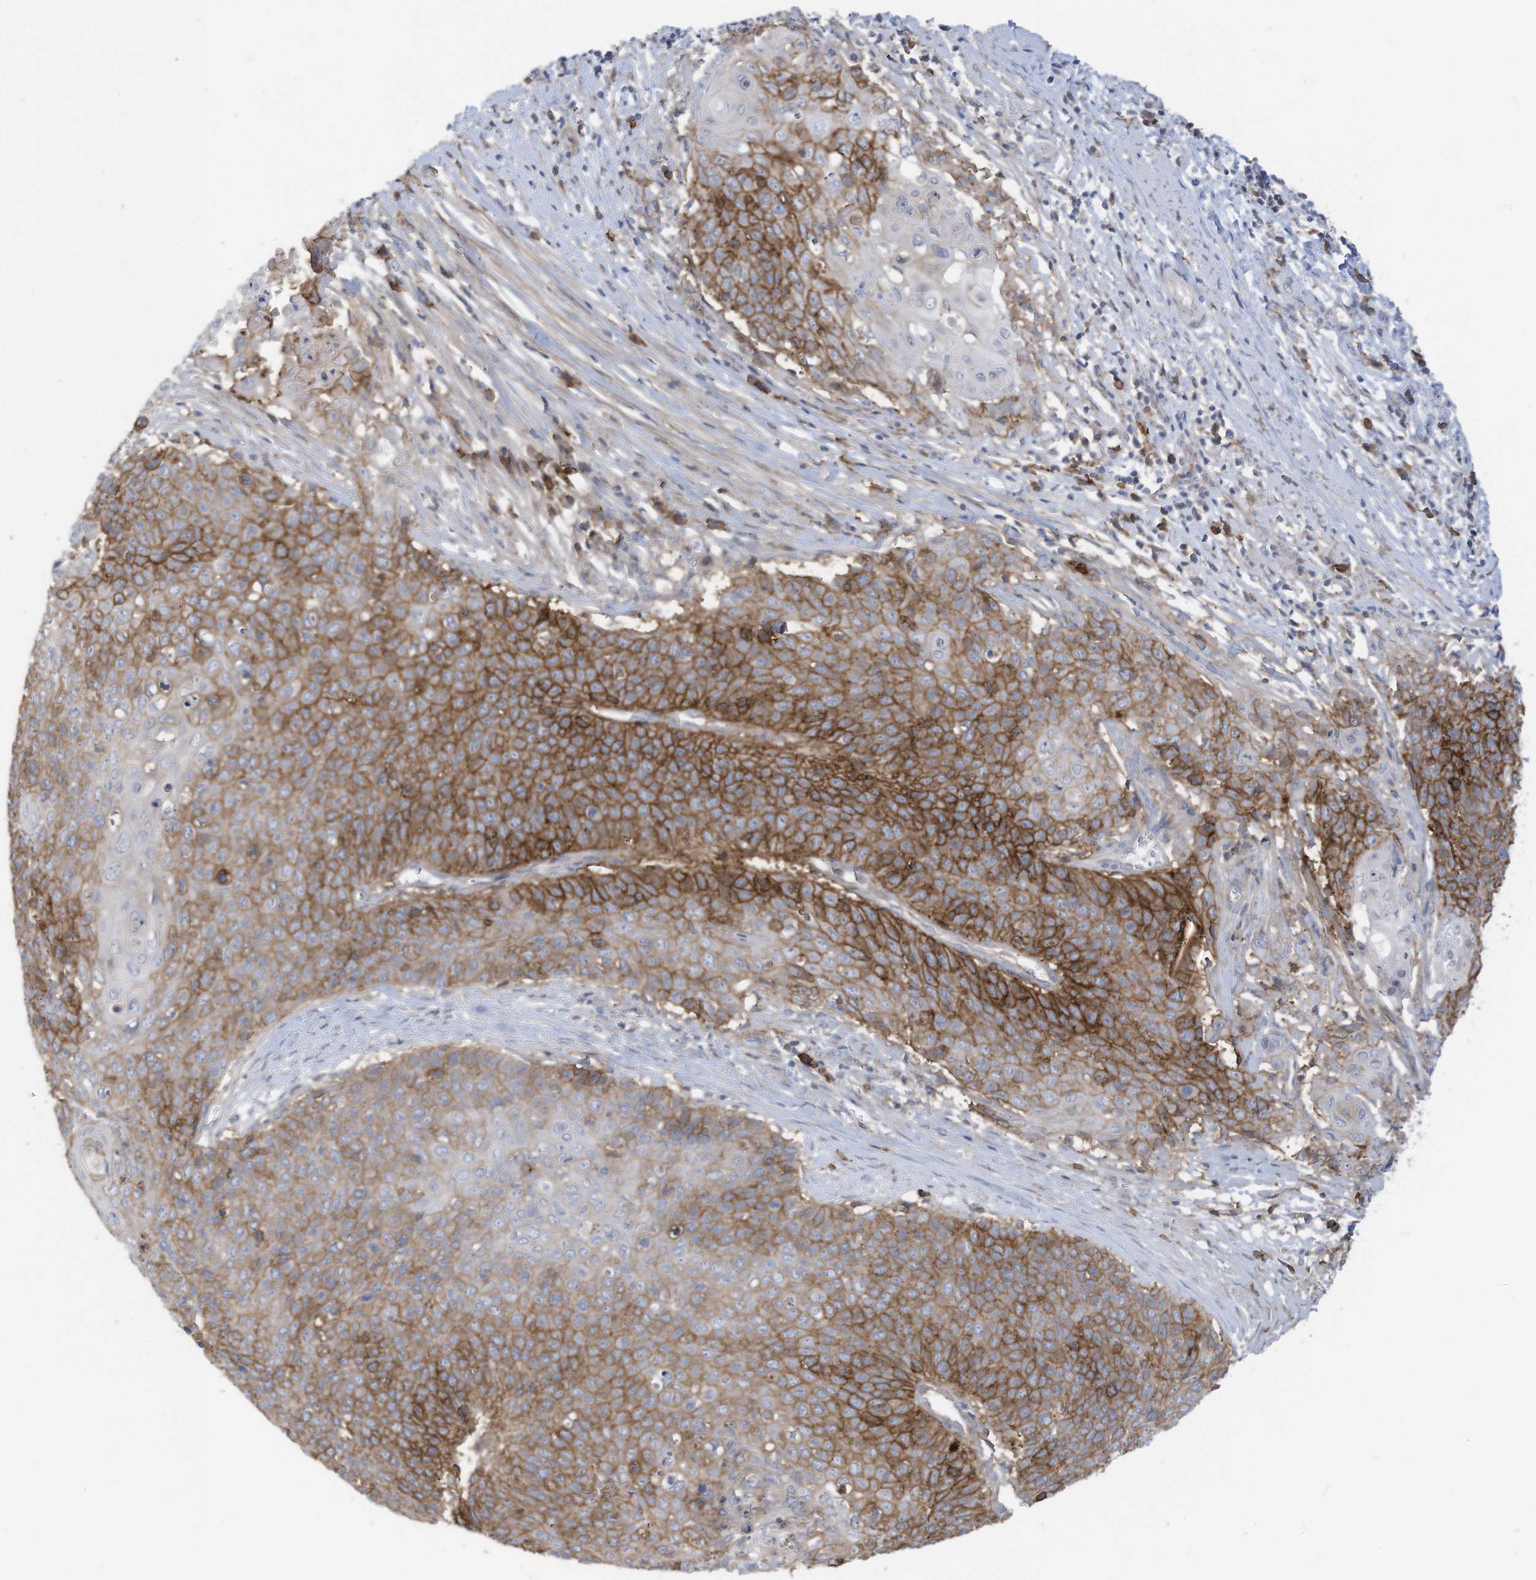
{"staining": {"intensity": "strong", "quantity": ">75%", "location": "cytoplasmic/membranous"}, "tissue": "cervical cancer", "cell_type": "Tumor cells", "image_type": "cancer", "snomed": [{"axis": "morphology", "description": "Squamous cell carcinoma, NOS"}, {"axis": "topography", "description": "Cervix"}], "caption": "This micrograph demonstrates immunohistochemistry staining of human cervical cancer, with high strong cytoplasmic/membranous positivity in about >75% of tumor cells.", "gene": "SLC1A5", "patient": {"sex": "female", "age": 39}}